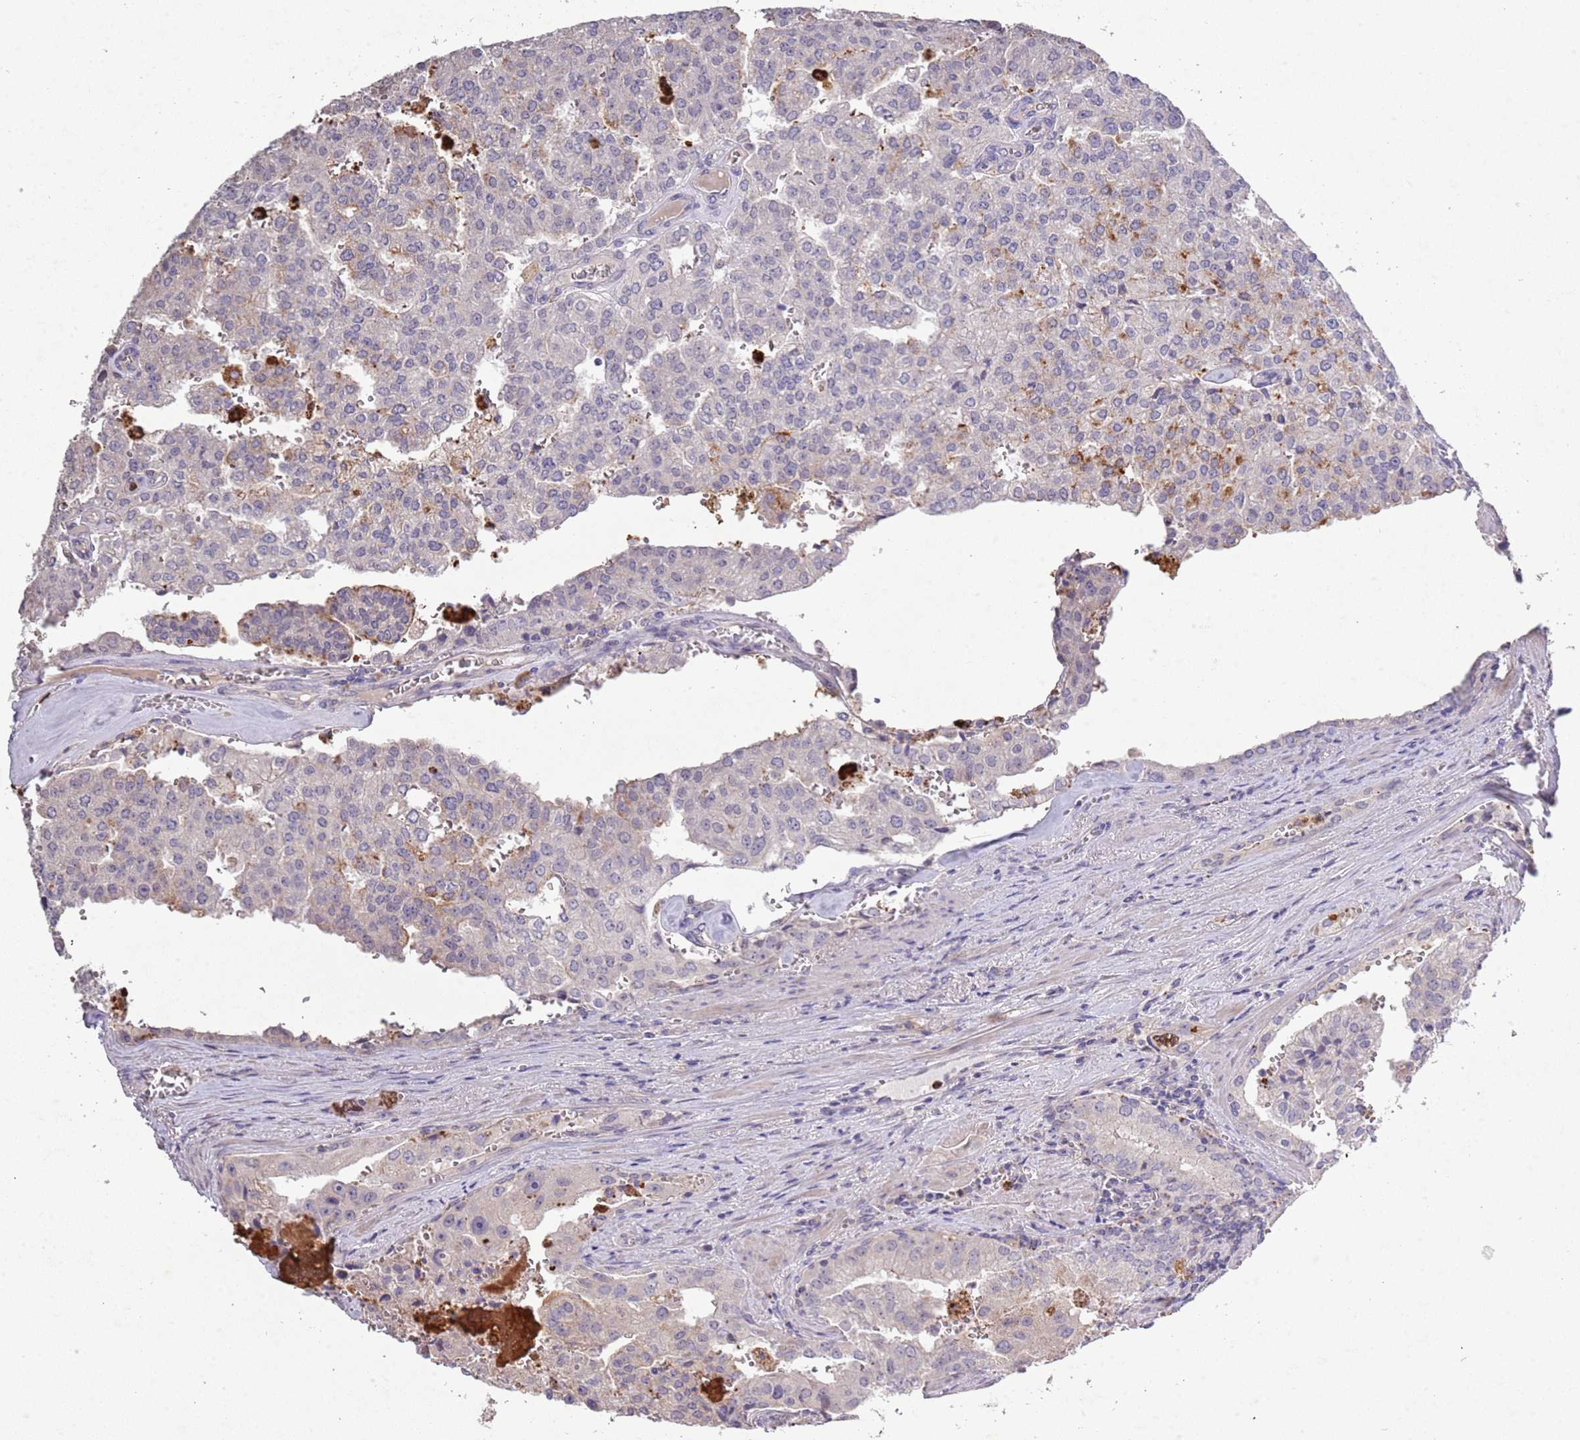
{"staining": {"intensity": "negative", "quantity": "none", "location": "none"}, "tissue": "prostate cancer", "cell_type": "Tumor cells", "image_type": "cancer", "snomed": [{"axis": "morphology", "description": "Adenocarcinoma, High grade"}, {"axis": "topography", "description": "Prostate"}], "caption": "Immunohistochemical staining of prostate high-grade adenocarcinoma displays no significant positivity in tumor cells.", "gene": "P2RY13", "patient": {"sex": "male", "age": 68}}